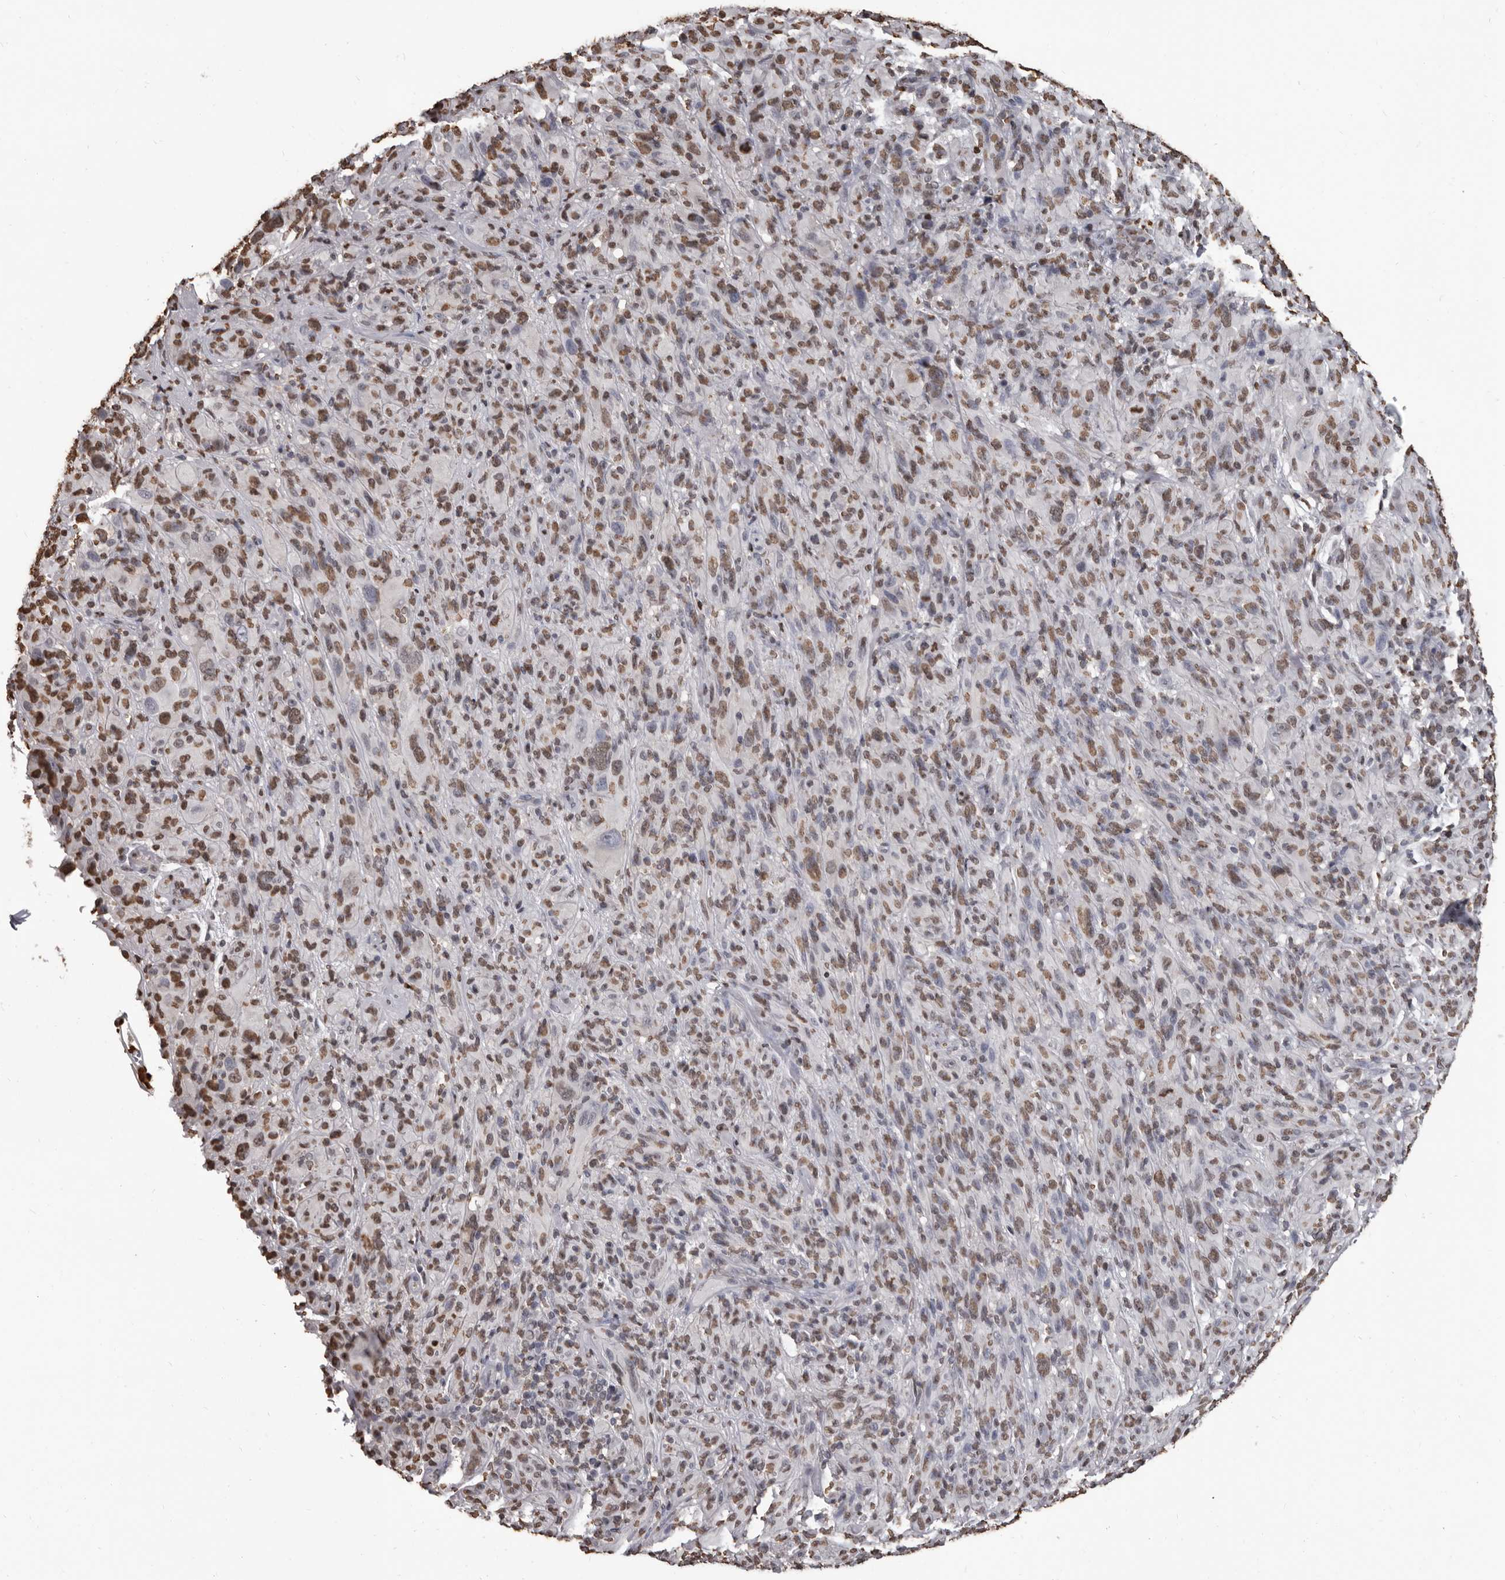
{"staining": {"intensity": "moderate", "quantity": ">75%", "location": "nuclear"}, "tissue": "melanoma", "cell_type": "Tumor cells", "image_type": "cancer", "snomed": [{"axis": "morphology", "description": "Malignant melanoma, NOS"}, {"axis": "topography", "description": "Skin of head"}], "caption": "This photomicrograph shows IHC staining of human melanoma, with medium moderate nuclear positivity in about >75% of tumor cells.", "gene": "AHR", "patient": {"sex": "male", "age": 96}}